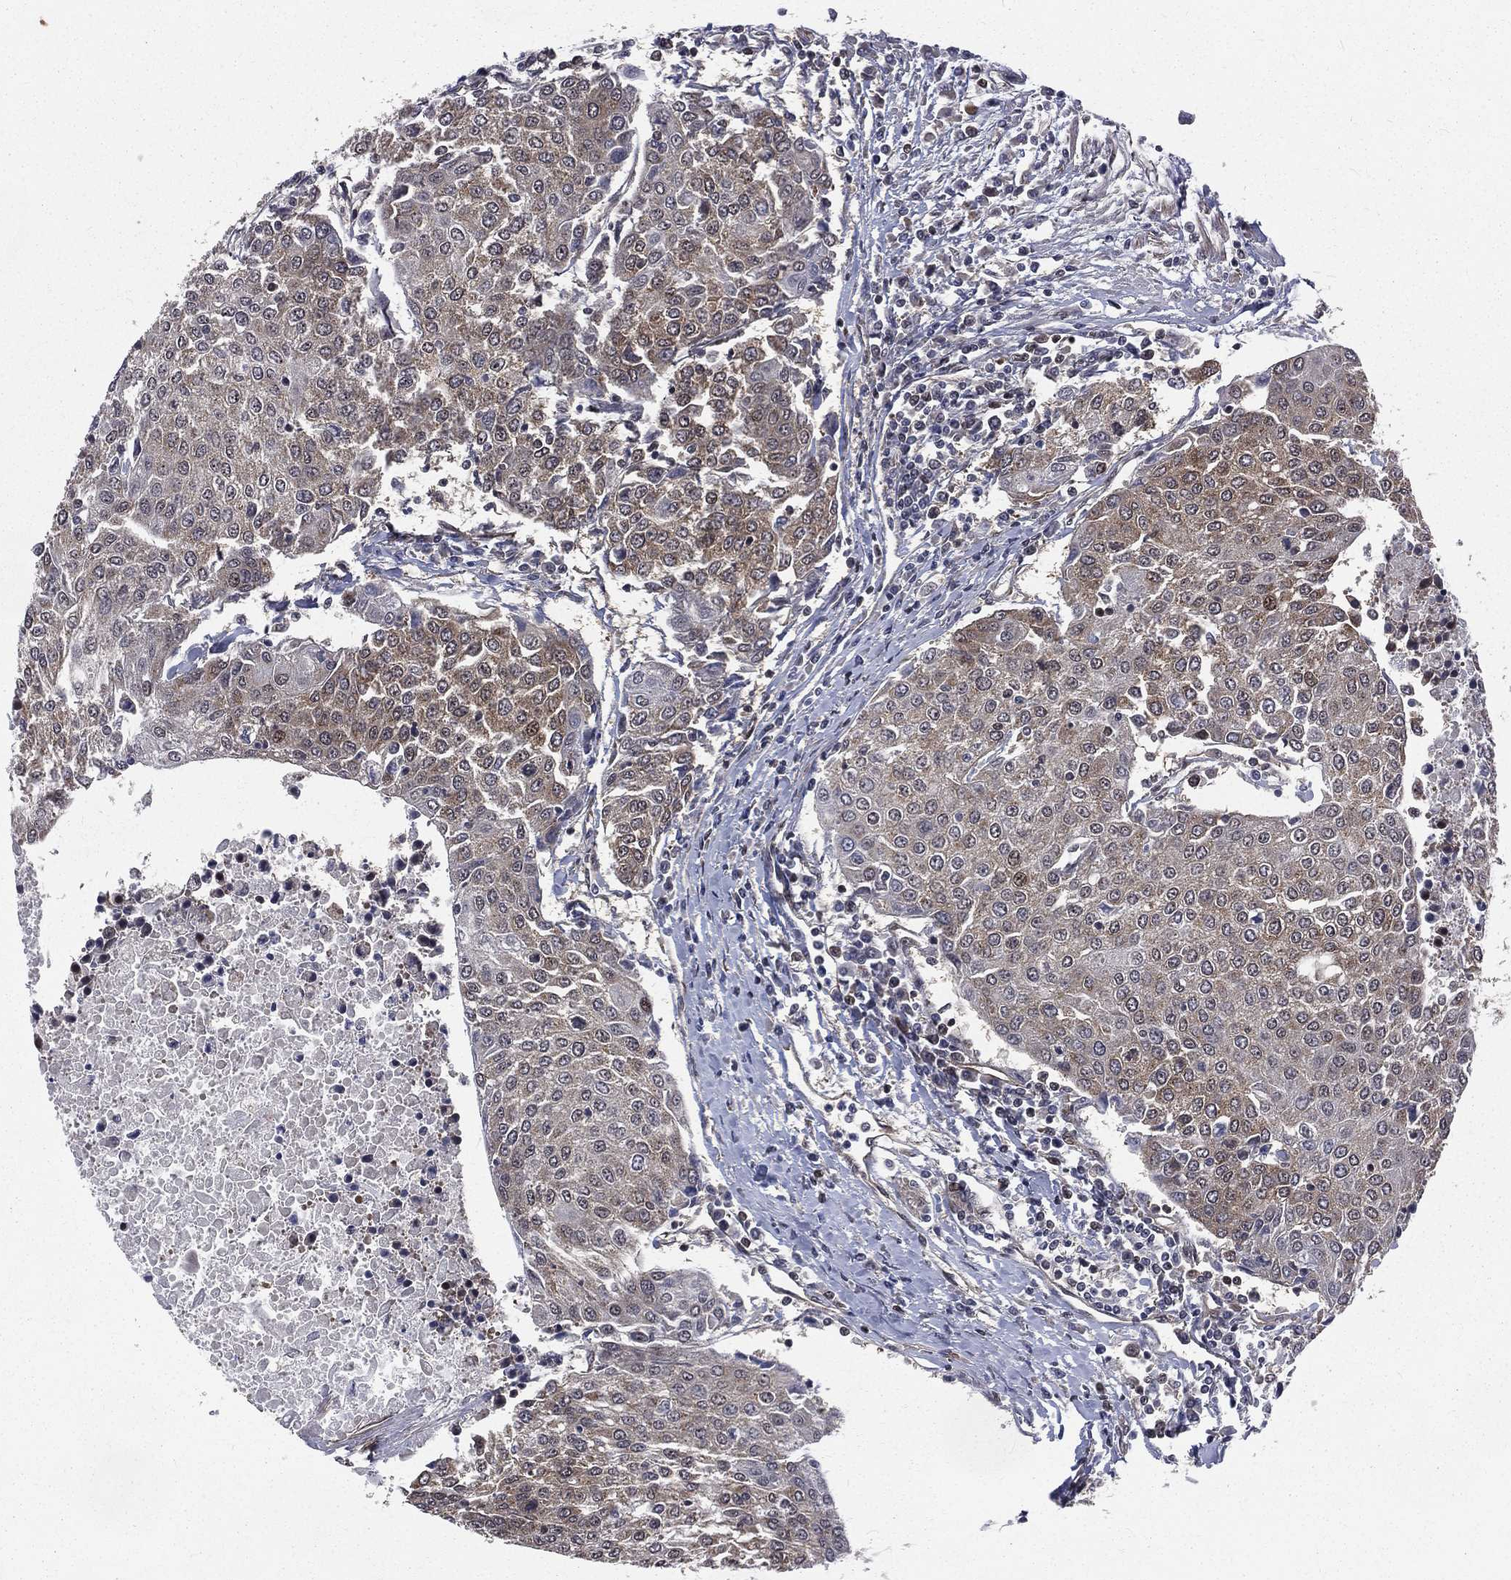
{"staining": {"intensity": "weak", "quantity": "<25%", "location": "cytoplasmic/membranous"}, "tissue": "urothelial cancer", "cell_type": "Tumor cells", "image_type": "cancer", "snomed": [{"axis": "morphology", "description": "Urothelial carcinoma, High grade"}, {"axis": "topography", "description": "Urinary bladder"}], "caption": "A micrograph of human urothelial cancer is negative for staining in tumor cells.", "gene": "ARL3", "patient": {"sex": "female", "age": 85}}